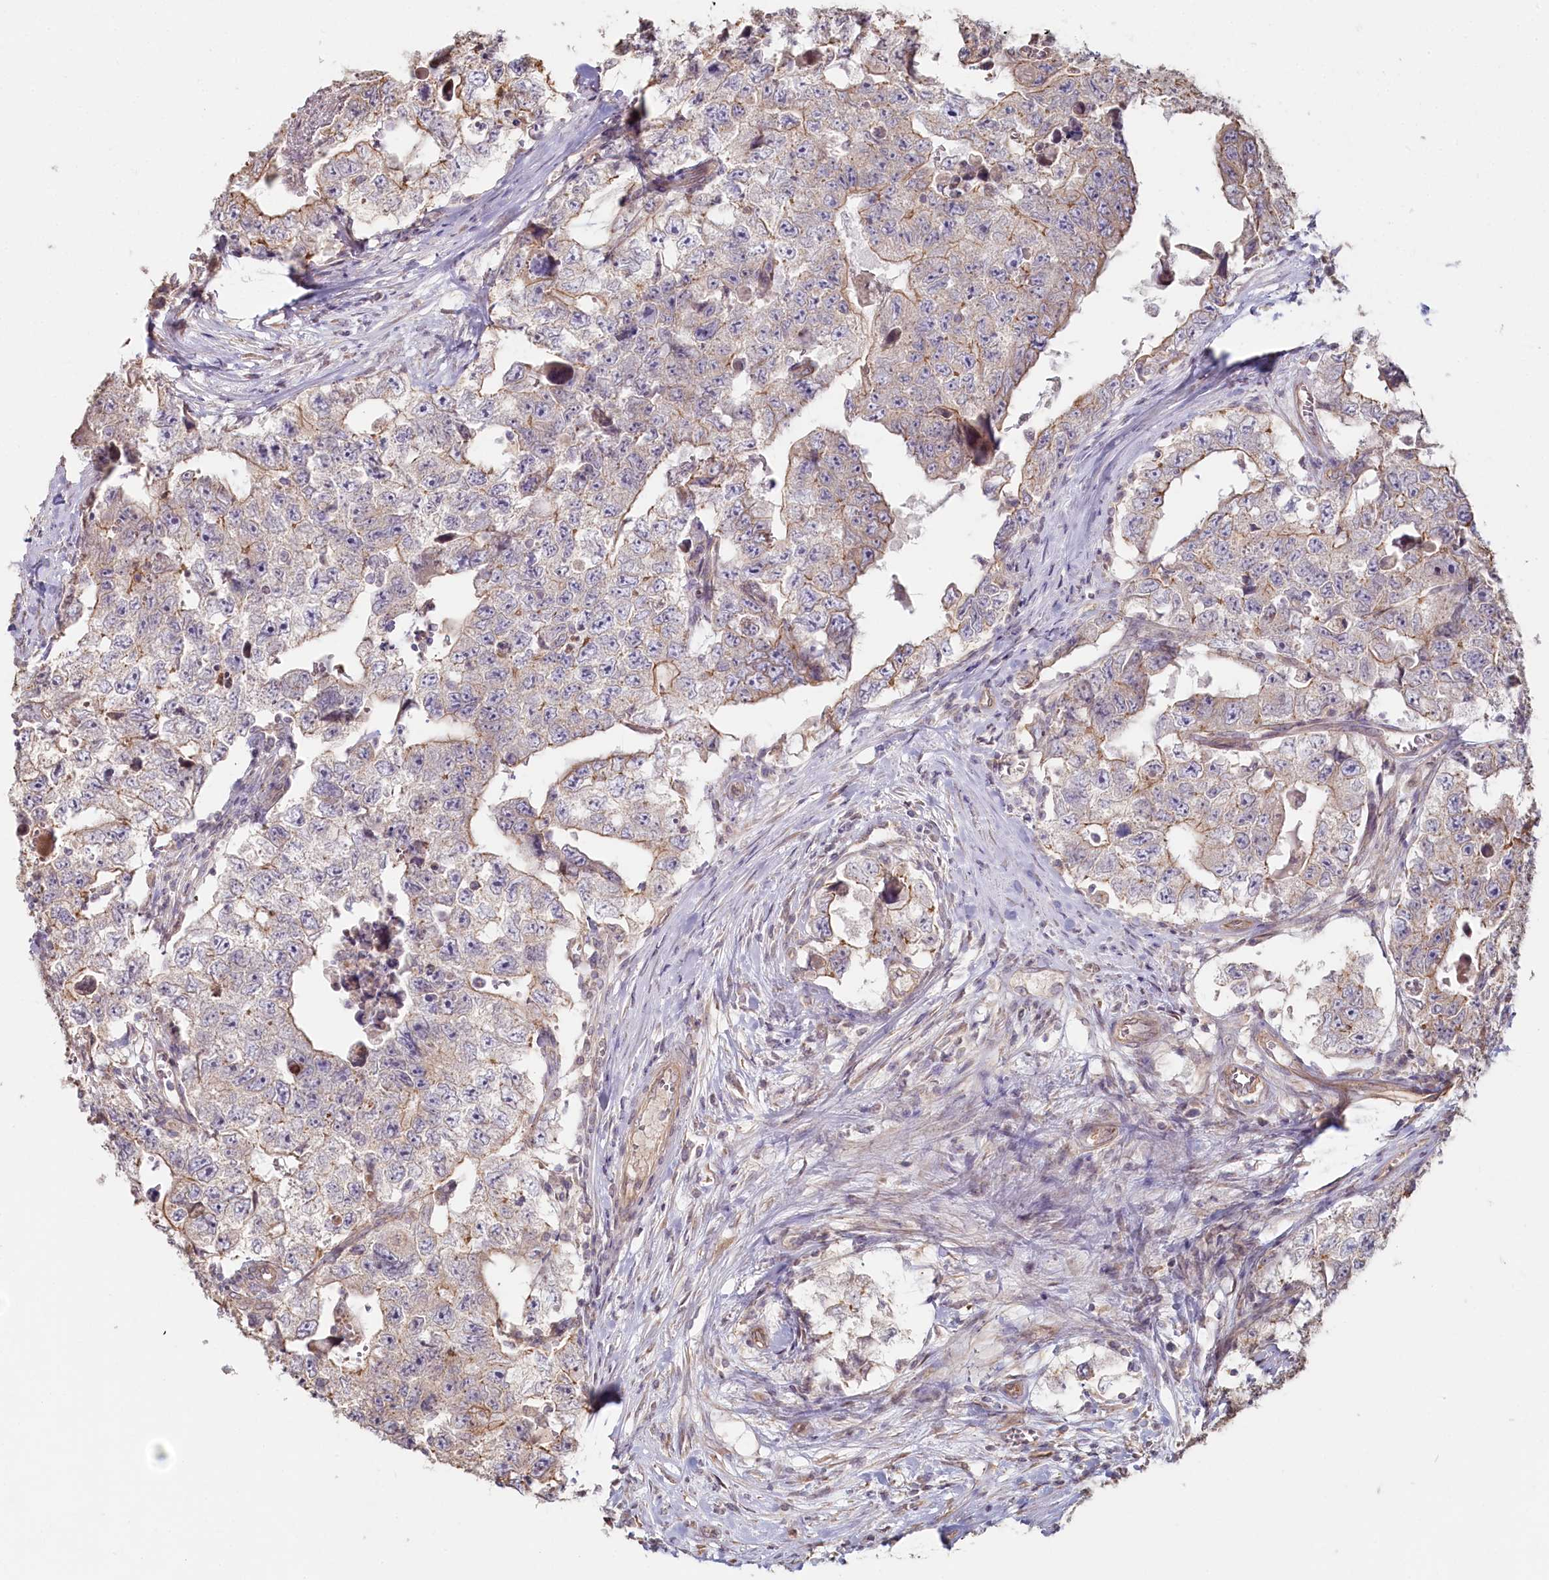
{"staining": {"intensity": "weak", "quantity": "25%-75%", "location": "cytoplasmic/membranous"}, "tissue": "testis cancer", "cell_type": "Tumor cells", "image_type": "cancer", "snomed": [{"axis": "morphology", "description": "Carcinoma, Embryonal, NOS"}, {"axis": "topography", "description": "Testis"}], "caption": "Tumor cells show low levels of weak cytoplasmic/membranous positivity in about 25%-75% of cells in testis cancer (embryonal carcinoma).", "gene": "TCHP", "patient": {"sex": "male", "age": 17}}